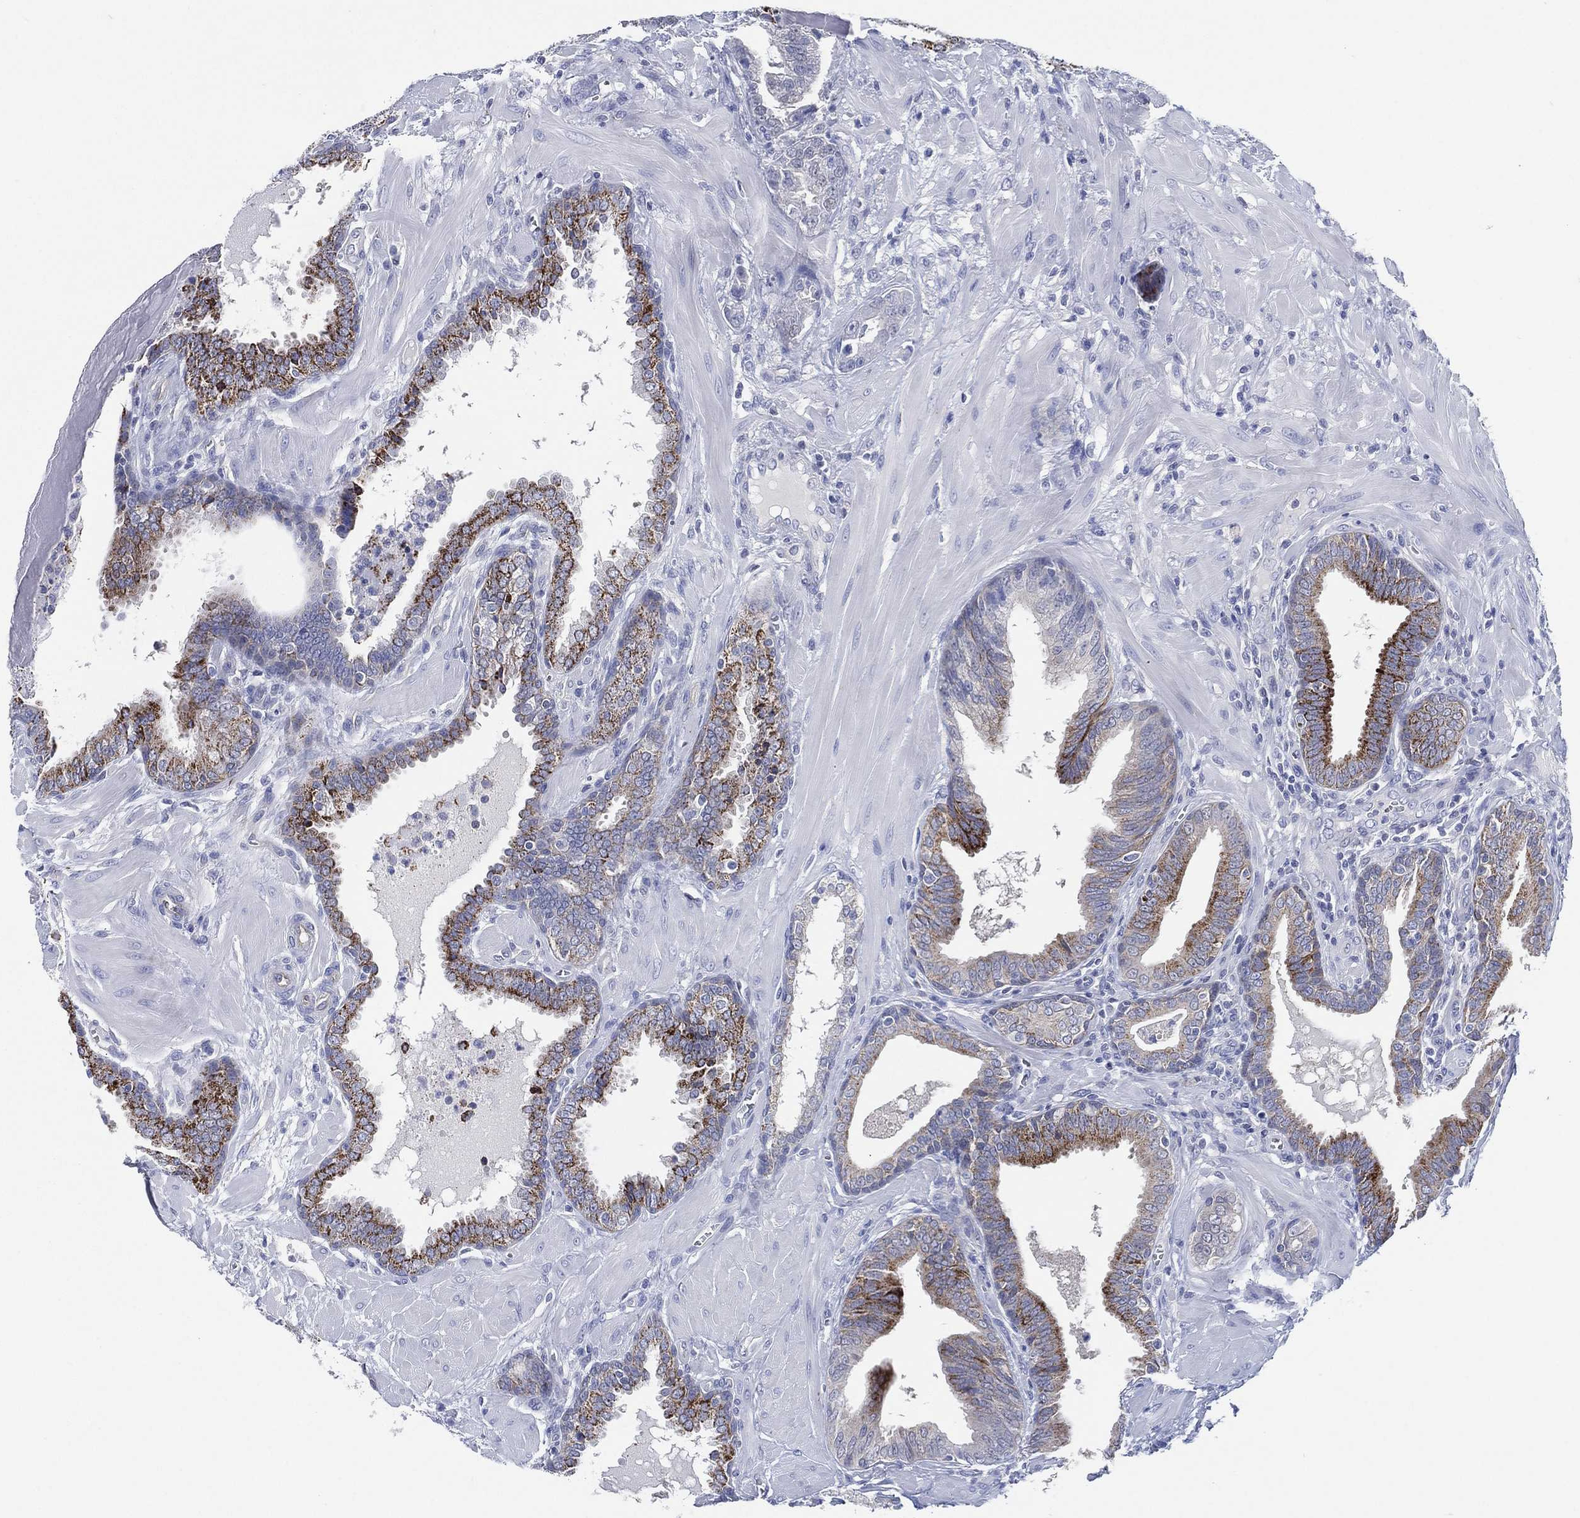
{"staining": {"intensity": "strong", "quantity": "<25%", "location": "cytoplasmic/membranous"}, "tissue": "prostate cancer", "cell_type": "Tumor cells", "image_type": "cancer", "snomed": [{"axis": "morphology", "description": "Adenocarcinoma, NOS"}, {"axis": "topography", "description": "Prostate"}], "caption": "Immunohistochemistry (IHC) (DAB) staining of human prostate adenocarcinoma shows strong cytoplasmic/membranous protein expression in approximately <25% of tumor cells.", "gene": "C5orf46", "patient": {"sex": "male", "age": 57}}